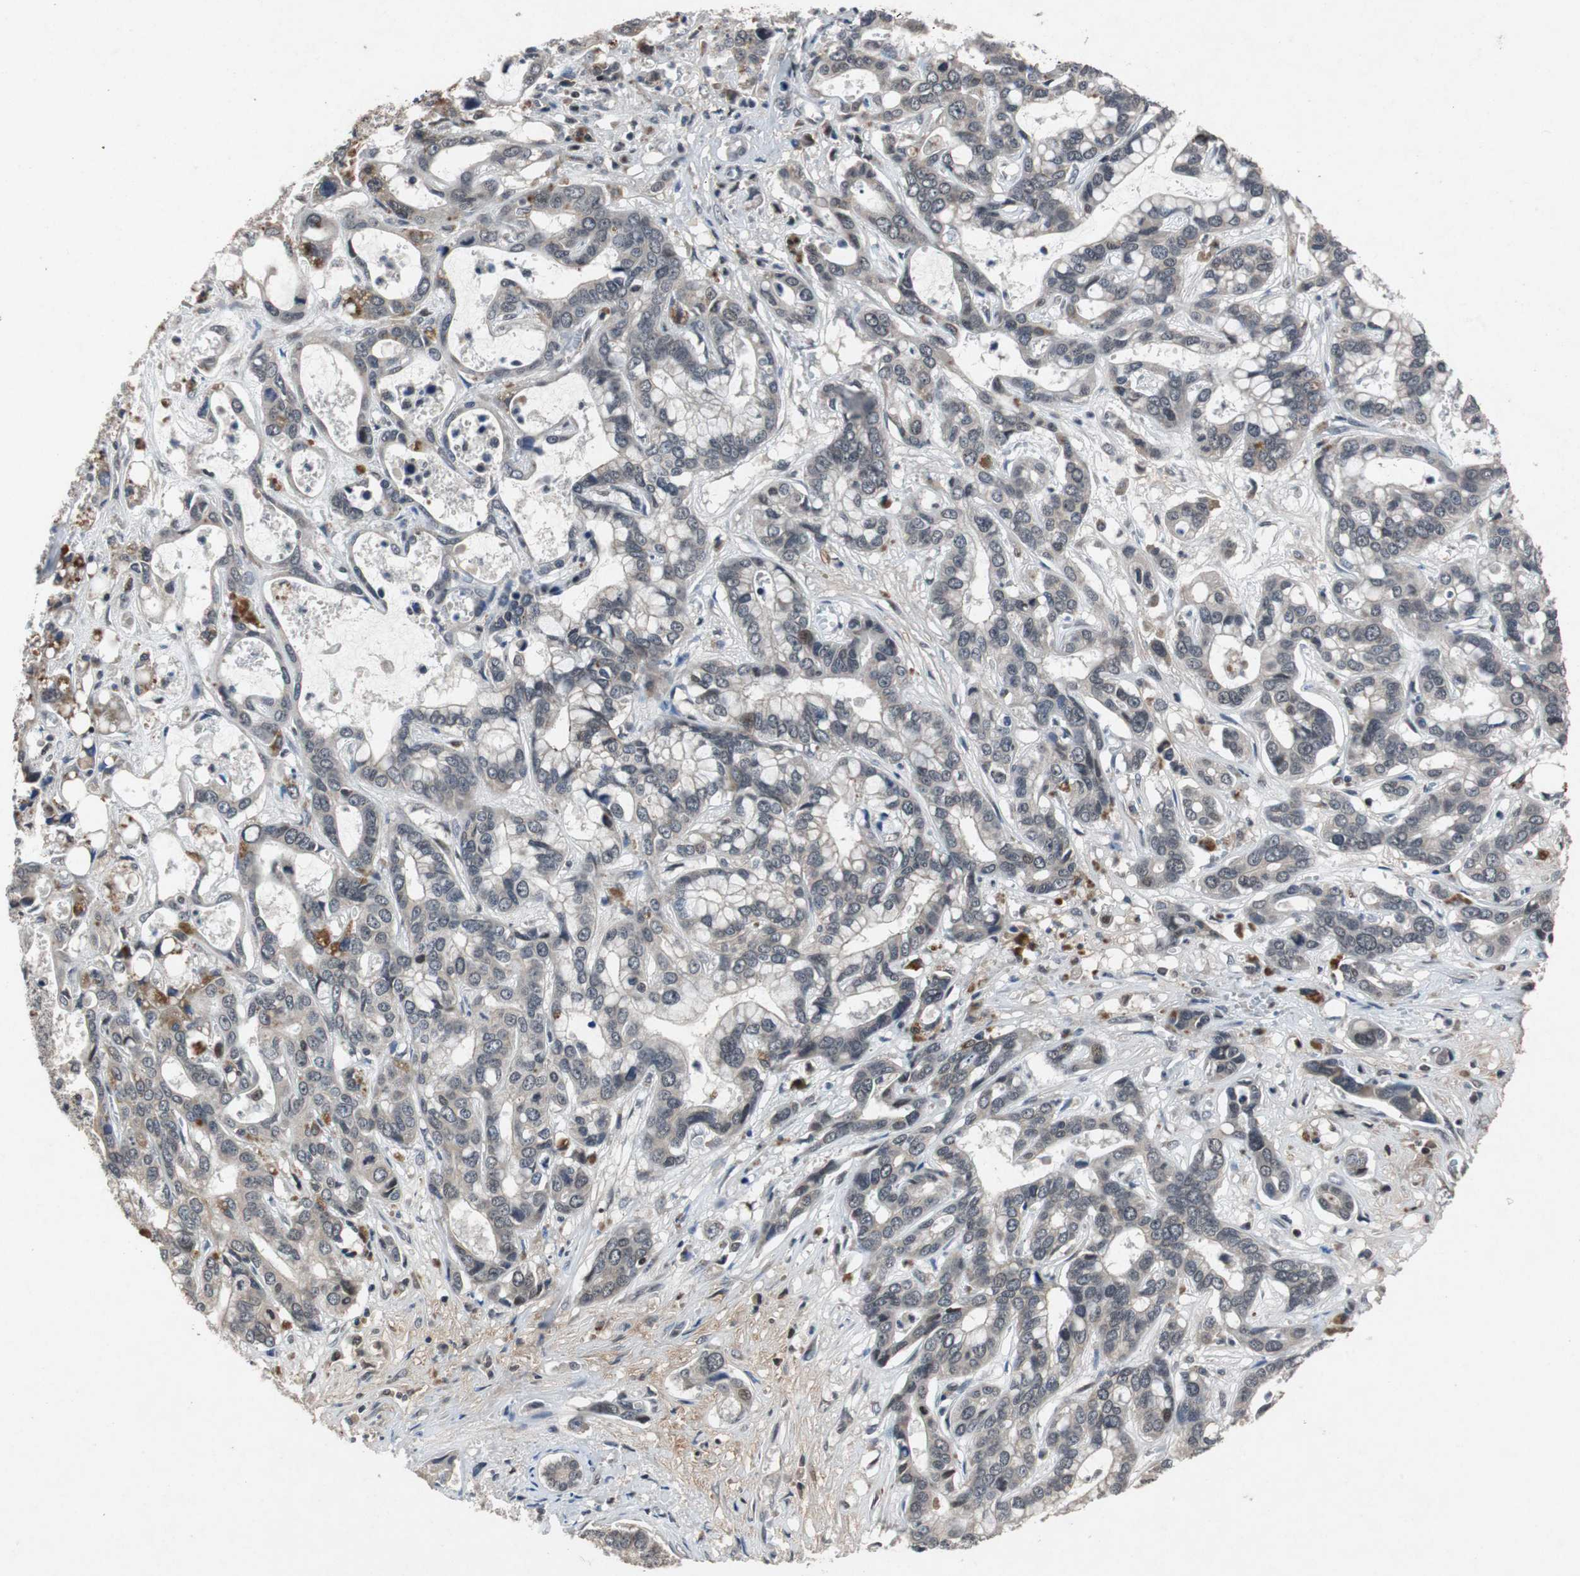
{"staining": {"intensity": "negative", "quantity": "none", "location": "none"}, "tissue": "liver cancer", "cell_type": "Tumor cells", "image_type": "cancer", "snomed": [{"axis": "morphology", "description": "Cholangiocarcinoma"}, {"axis": "topography", "description": "Liver"}], "caption": "Immunohistochemical staining of human liver cancer (cholangiocarcinoma) shows no significant staining in tumor cells. (Brightfield microscopy of DAB immunohistochemistry at high magnification).", "gene": "TP63", "patient": {"sex": "female", "age": 65}}